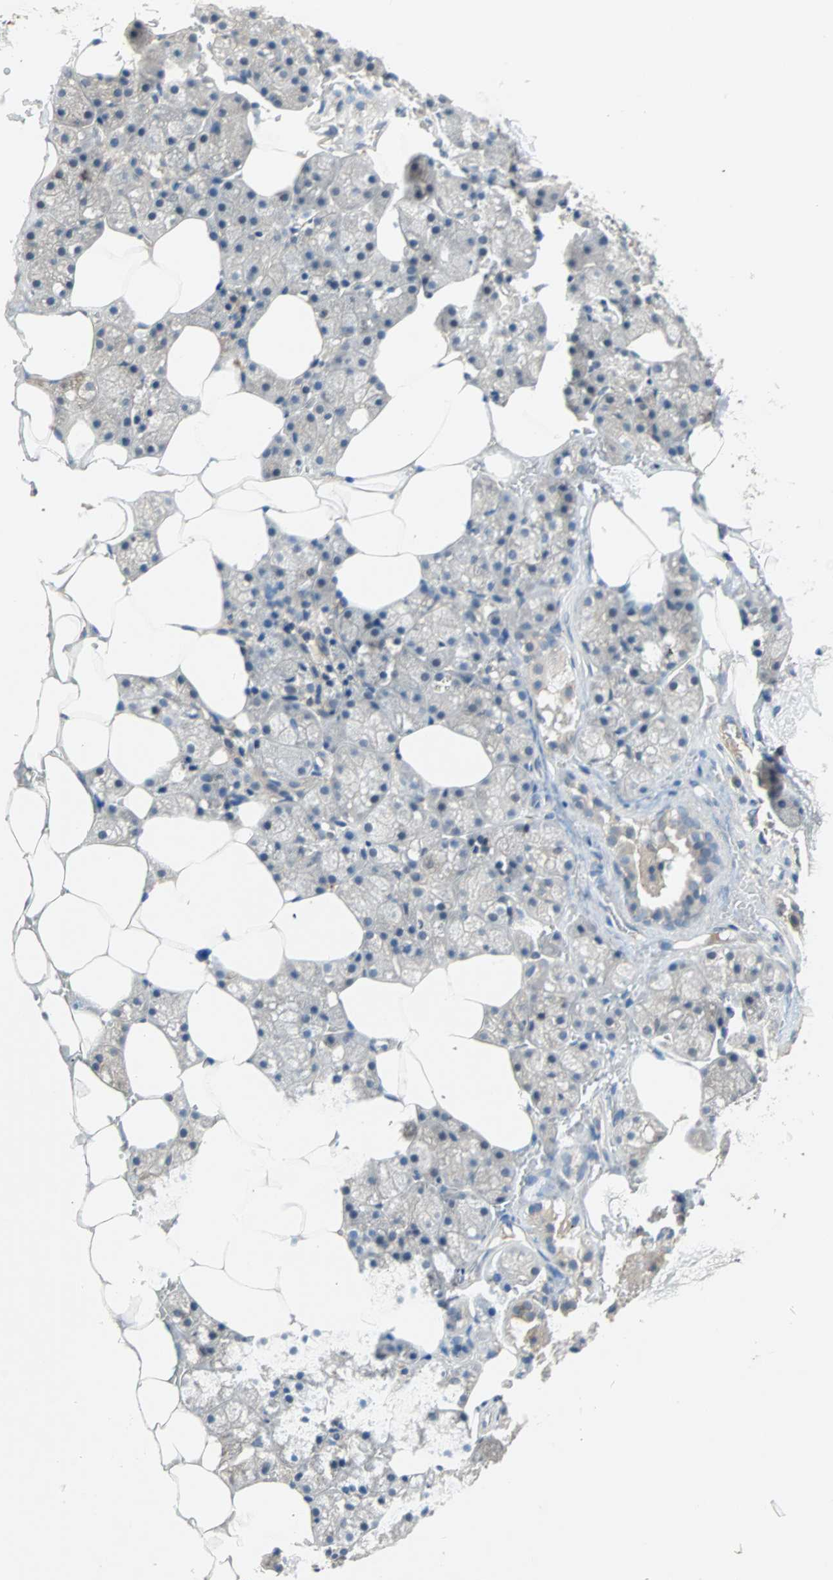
{"staining": {"intensity": "negative", "quantity": "none", "location": "none"}, "tissue": "salivary gland", "cell_type": "Glandular cells", "image_type": "normal", "snomed": [{"axis": "morphology", "description": "Normal tissue, NOS"}, {"axis": "topography", "description": "Salivary gland"}], "caption": "Salivary gland was stained to show a protein in brown. There is no significant staining in glandular cells. (DAB immunohistochemistry (IHC) visualized using brightfield microscopy, high magnification).", "gene": "MAP4K1", "patient": {"sex": "male", "age": 62}}